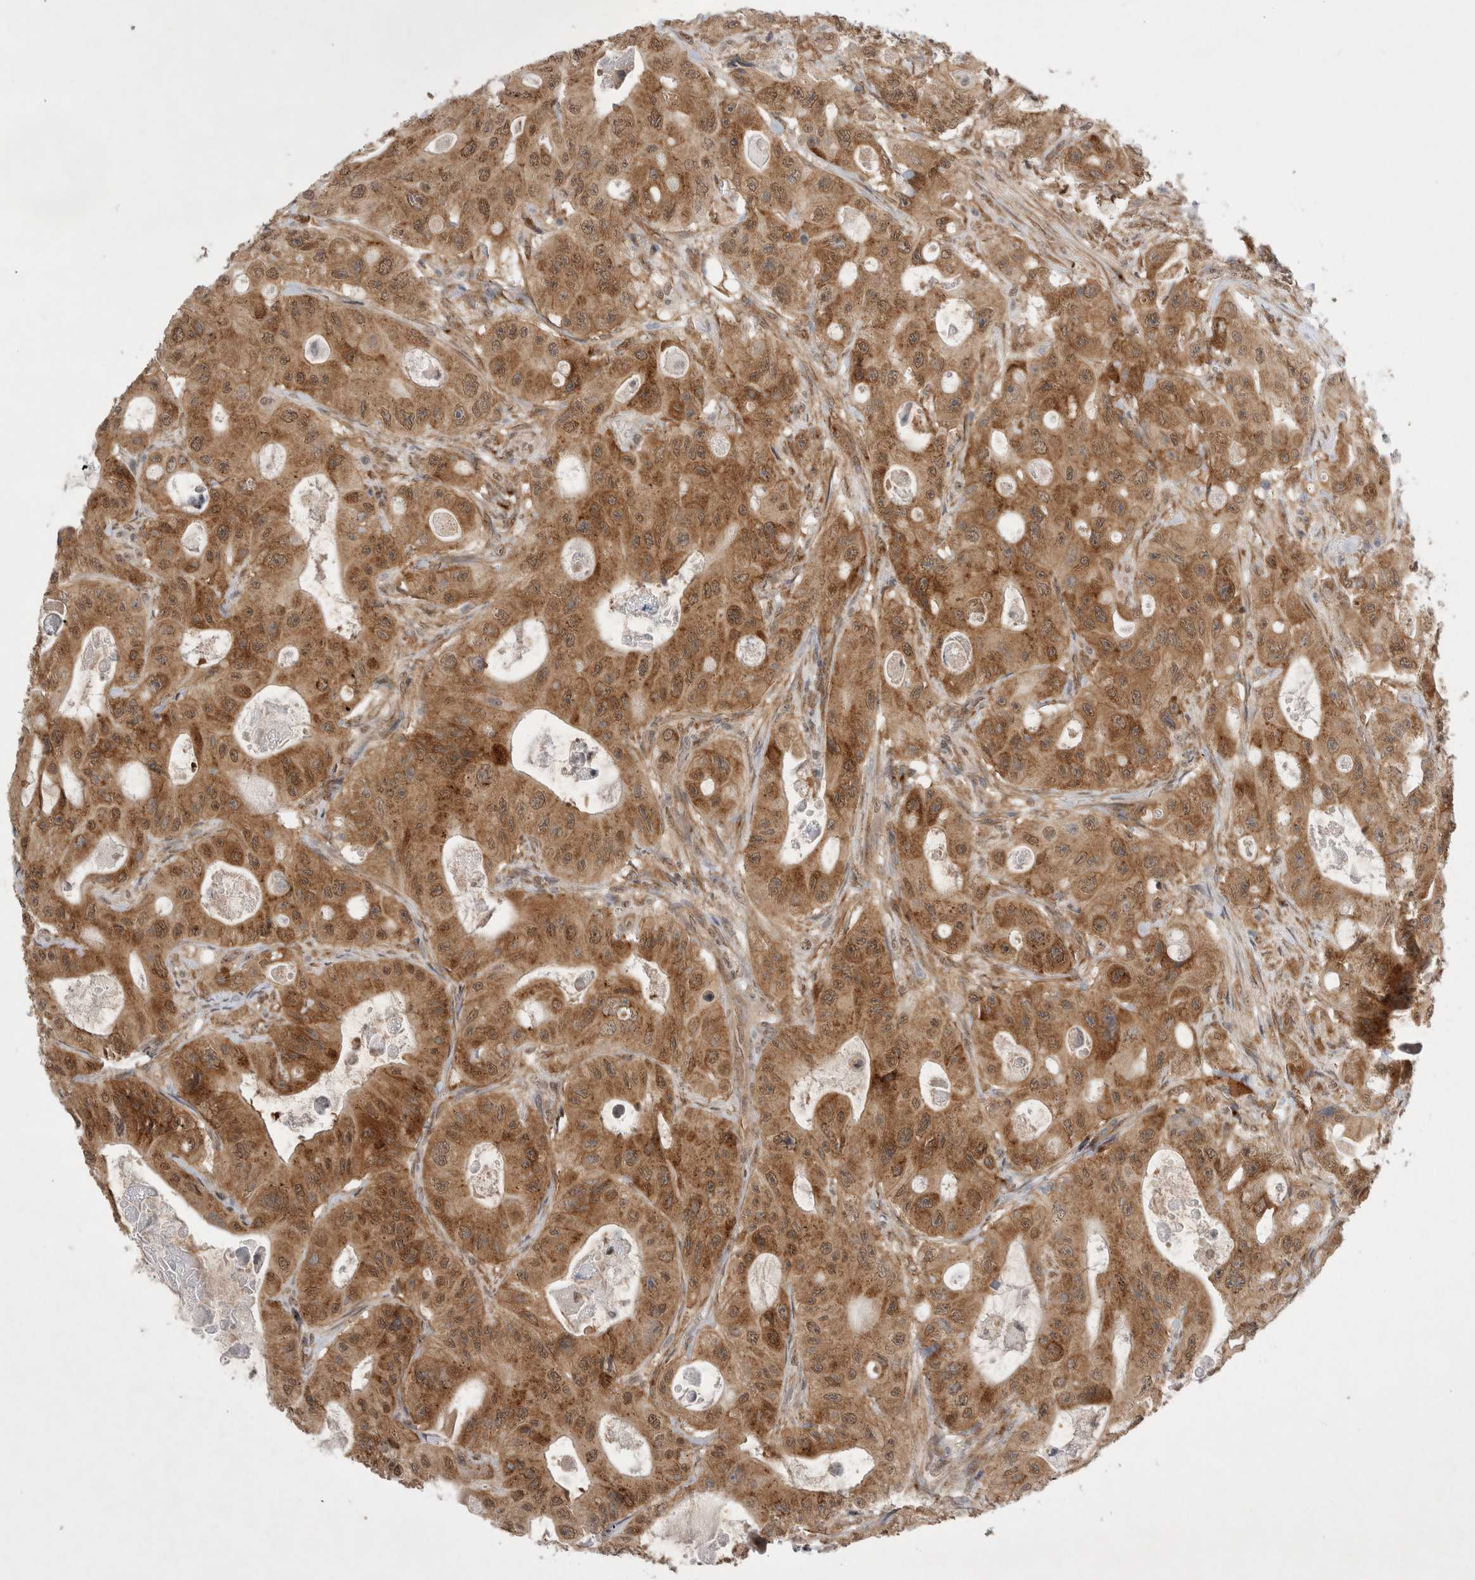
{"staining": {"intensity": "moderate", "quantity": ">75%", "location": "cytoplasmic/membranous"}, "tissue": "colorectal cancer", "cell_type": "Tumor cells", "image_type": "cancer", "snomed": [{"axis": "morphology", "description": "Adenocarcinoma, NOS"}, {"axis": "topography", "description": "Colon"}], "caption": "A high-resolution photomicrograph shows IHC staining of adenocarcinoma (colorectal), which exhibits moderate cytoplasmic/membranous staining in about >75% of tumor cells. (Brightfield microscopy of DAB IHC at high magnification).", "gene": "WIPF2", "patient": {"sex": "female", "age": 46}}